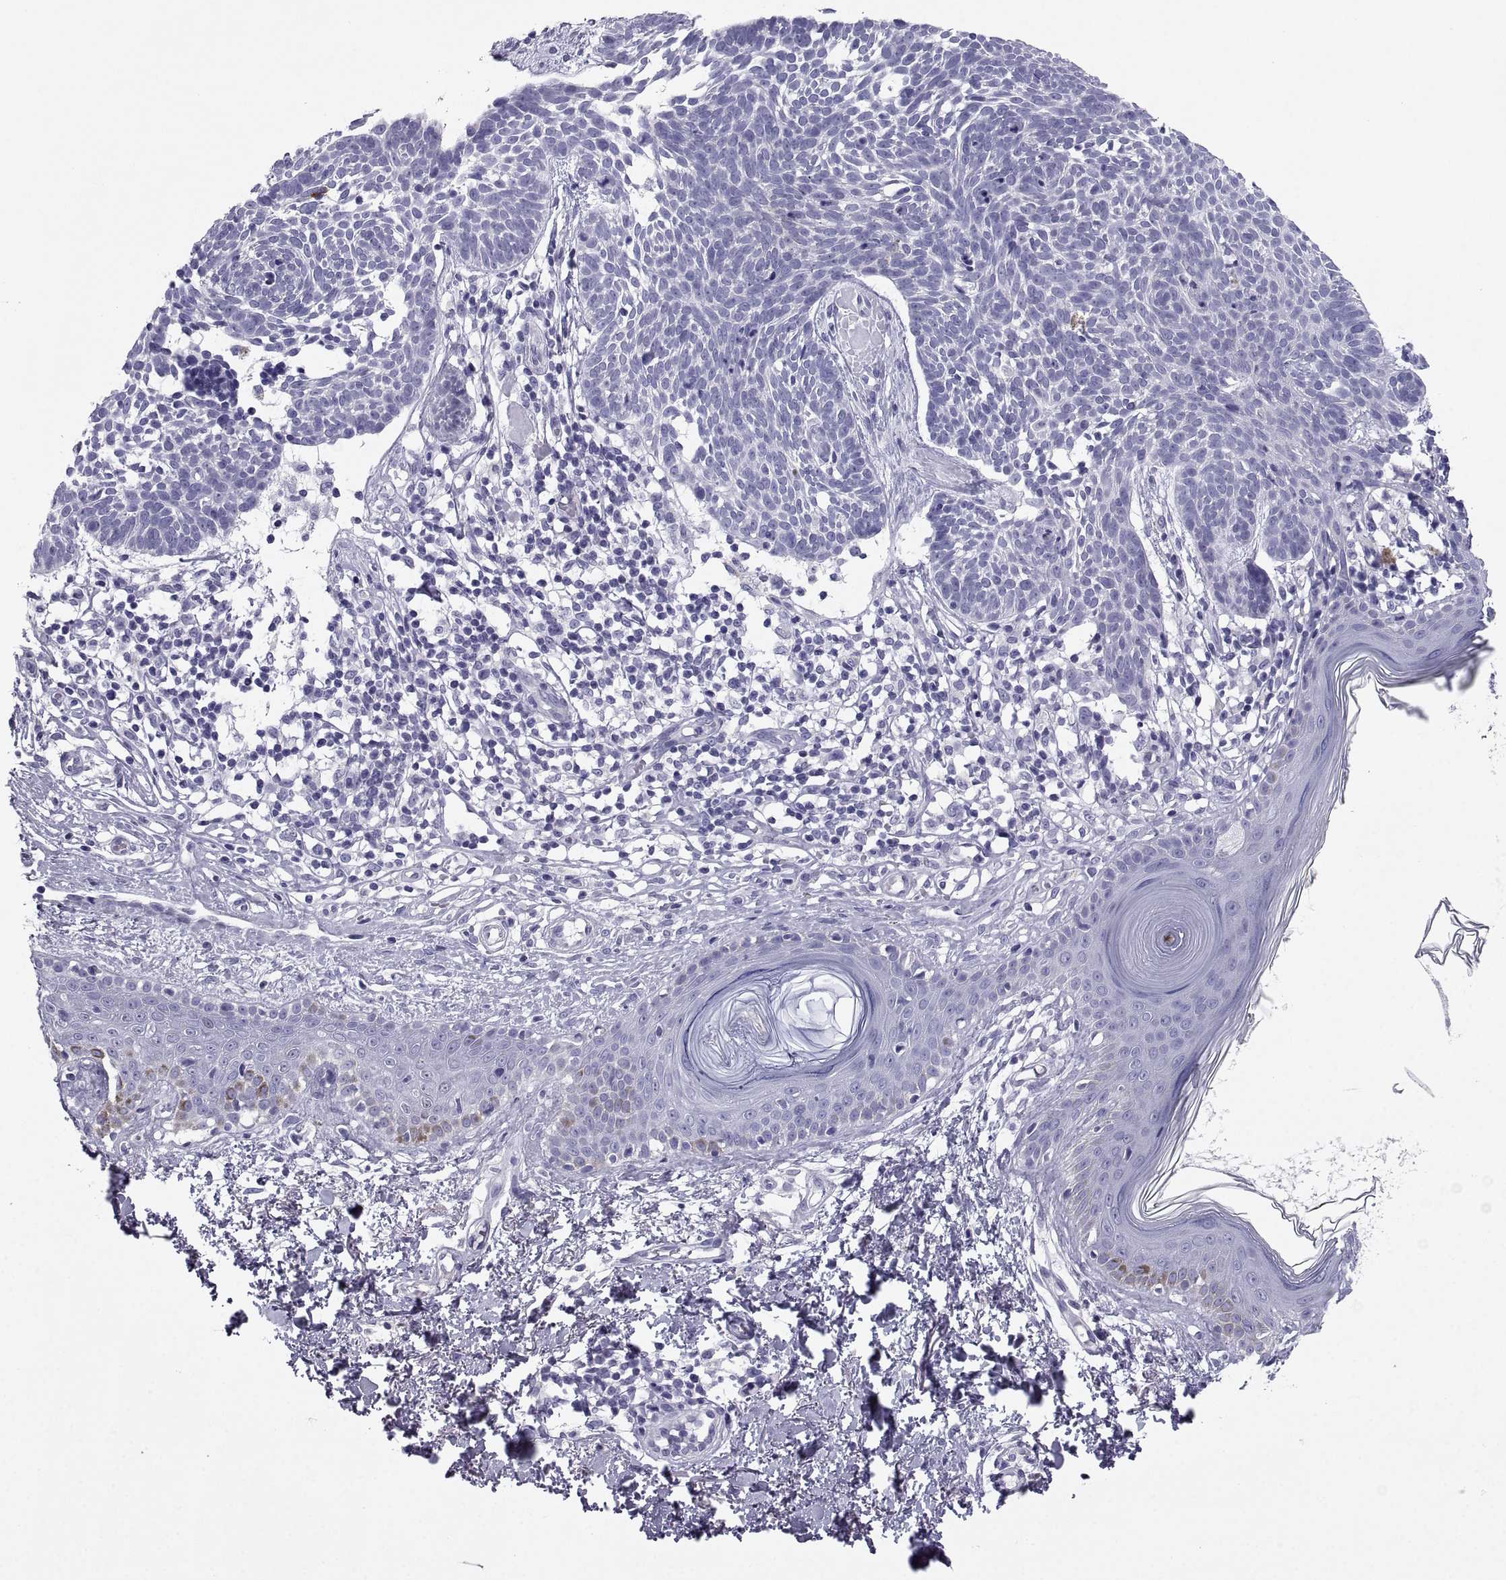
{"staining": {"intensity": "negative", "quantity": "none", "location": "none"}, "tissue": "skin cancer", "cell_type": "Tumor cells", "image_type": "cancer", "snomed": [{"axis": "morphology", "description": "Basal cell carcinoma"}, {"axis": "topography", "description": "Skin"}], "caption": "High power microscopy histopathology image of an IHC micrograph of skin basal cell carcinoma, revealing no significant staining in tumor cells. Brightfield microscopy of IHC stained with DAB (3,3'-diaminobenzidine) (brown) and hematoxylin (blue), captured at high magnification.", "gene": "PCSK1N", "patient": {"sex": "male", "age": 85}}